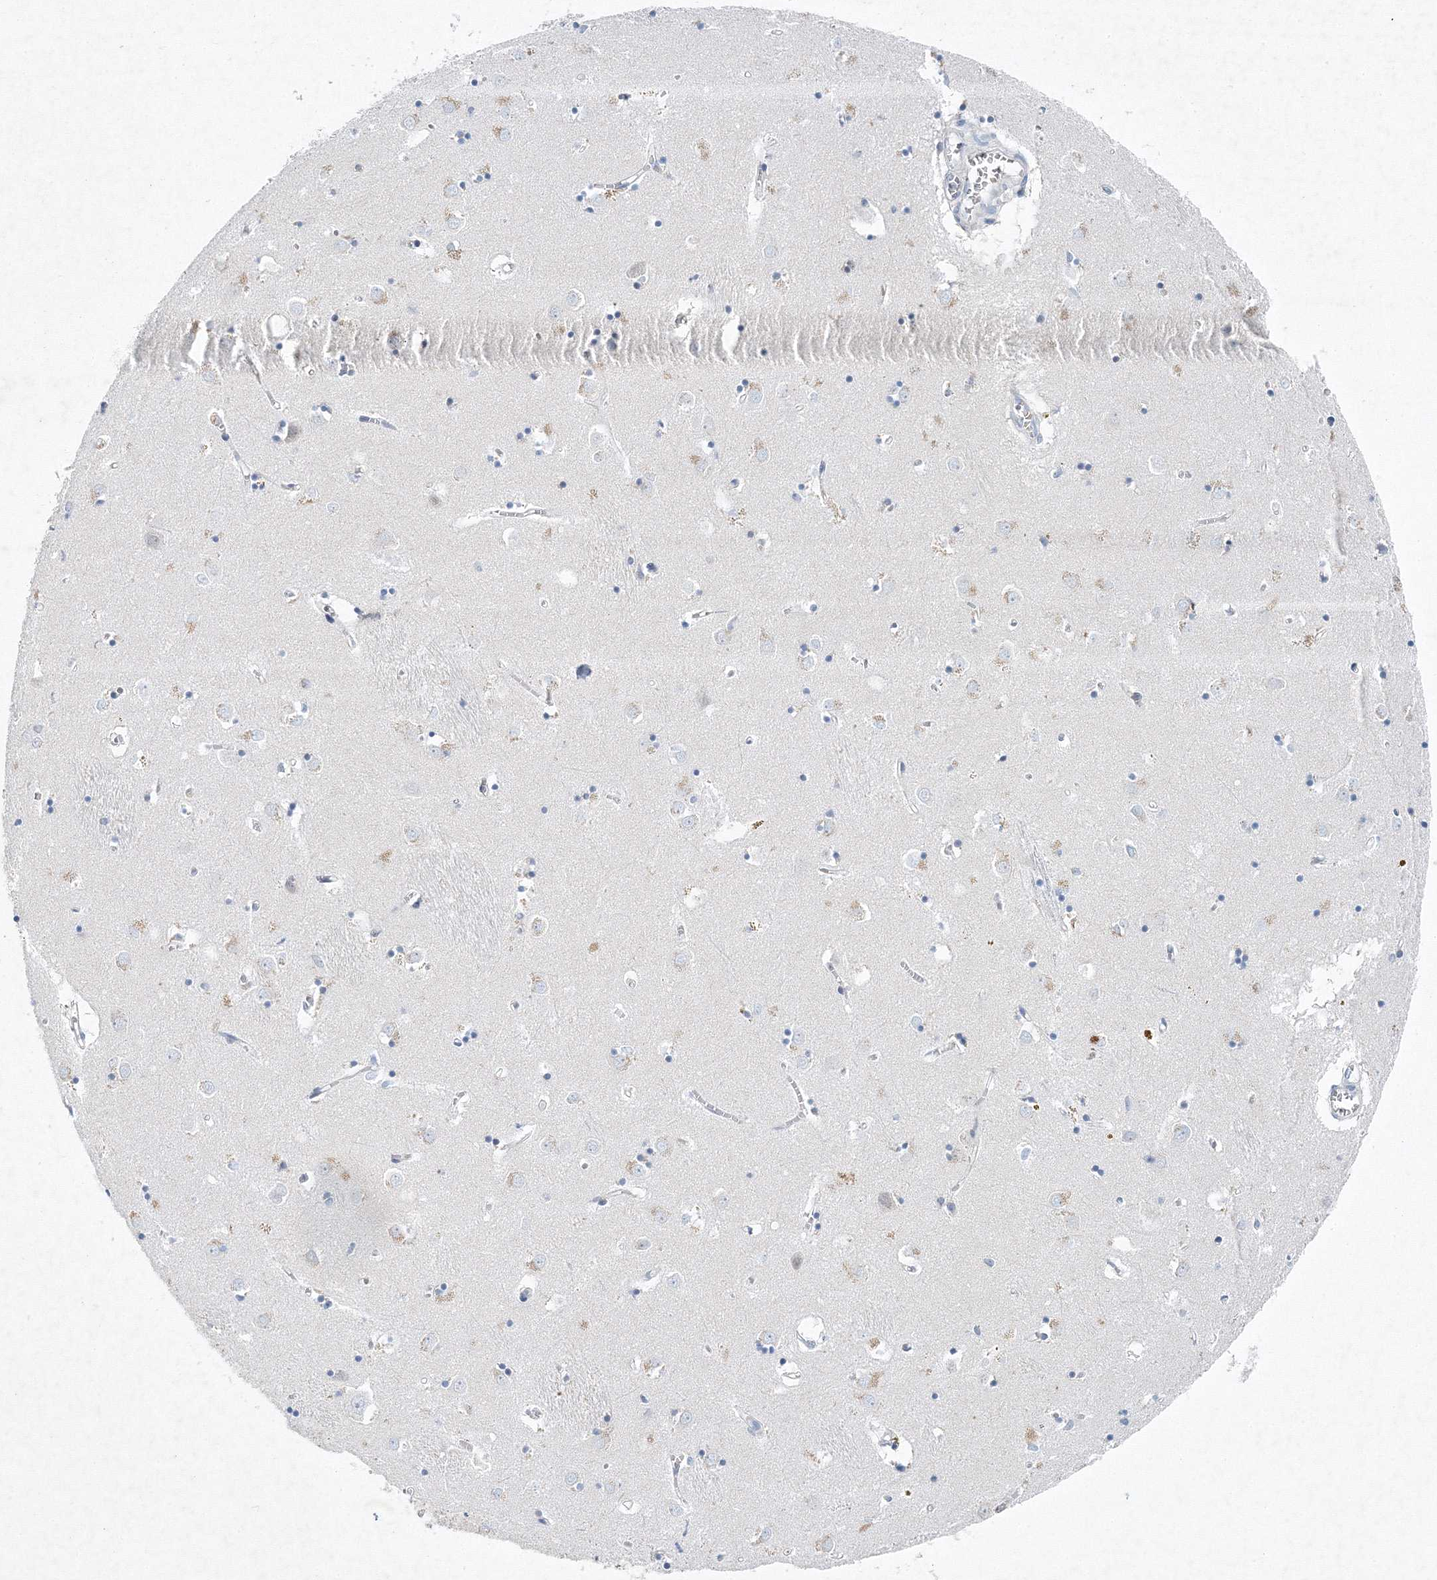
{"staining": {"intensity": "negative", "quantity": "none", "location": "none"}, "tissue": "caudate", "cell_type": "Glial cells", "image_type": "normal", "snomed": [{"axis": "morphology", "description": "Normal tissue, NOS"}, {"axis": "topography", "description": "Lateral ventricle wall"}], "caption": "Immunohistochemistry (IHC) of benign caudate shows no staining in glial cells.", "gene": "SH3BP5", "patient": {"sex": "male", "age": 70}}